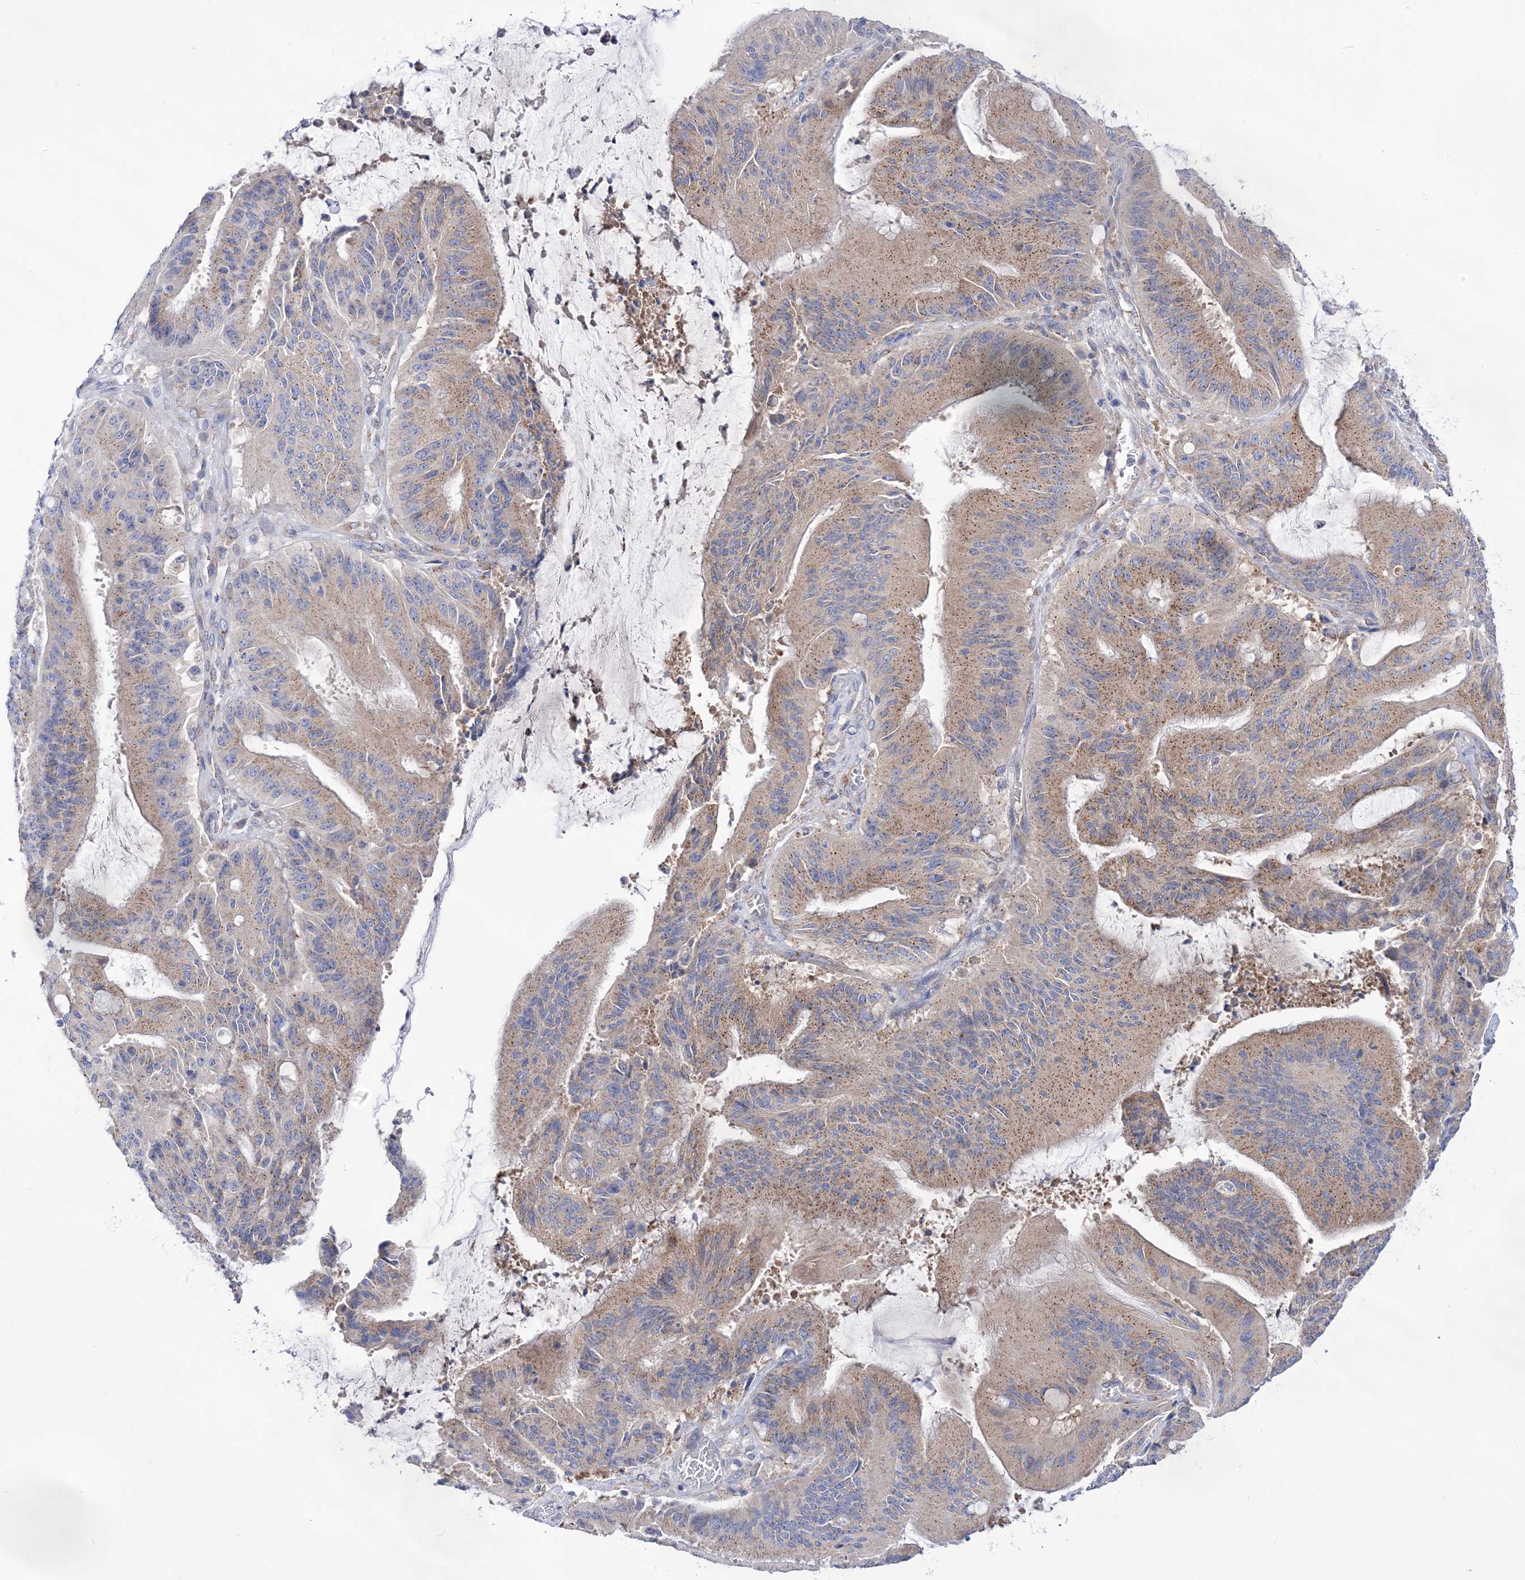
{"staining": {"intensity": "weak", "quantity": ">75%", "location": "cytoplasmic/membranous"}, "tissue": "liver cancer", "cell_type": "Tumor cells", "image_type": "cancer", "snomed": [{"axis": "morphology", "description": "Normal tissue, NOS"}, {"axis": "morphology", "description": "Cholangiocarcinoma"}, {"axis": "topography", "description": "Liver"}, {"axis": "topography", "description": "Peripheral nerve tissue"}], "caption": "Immunohistochemical staining of liver cancer (cholangiocarcinoma) exhibits weak cytoplasmic/membranous protein positivity in about >75% of tumor cells. (Stains: DAB in brown, nuclei in blue, Microscopy: brightfield microscopy at high magnification).", "gene": "COPB2", "patient": {"sex": "female", "age": 73}}